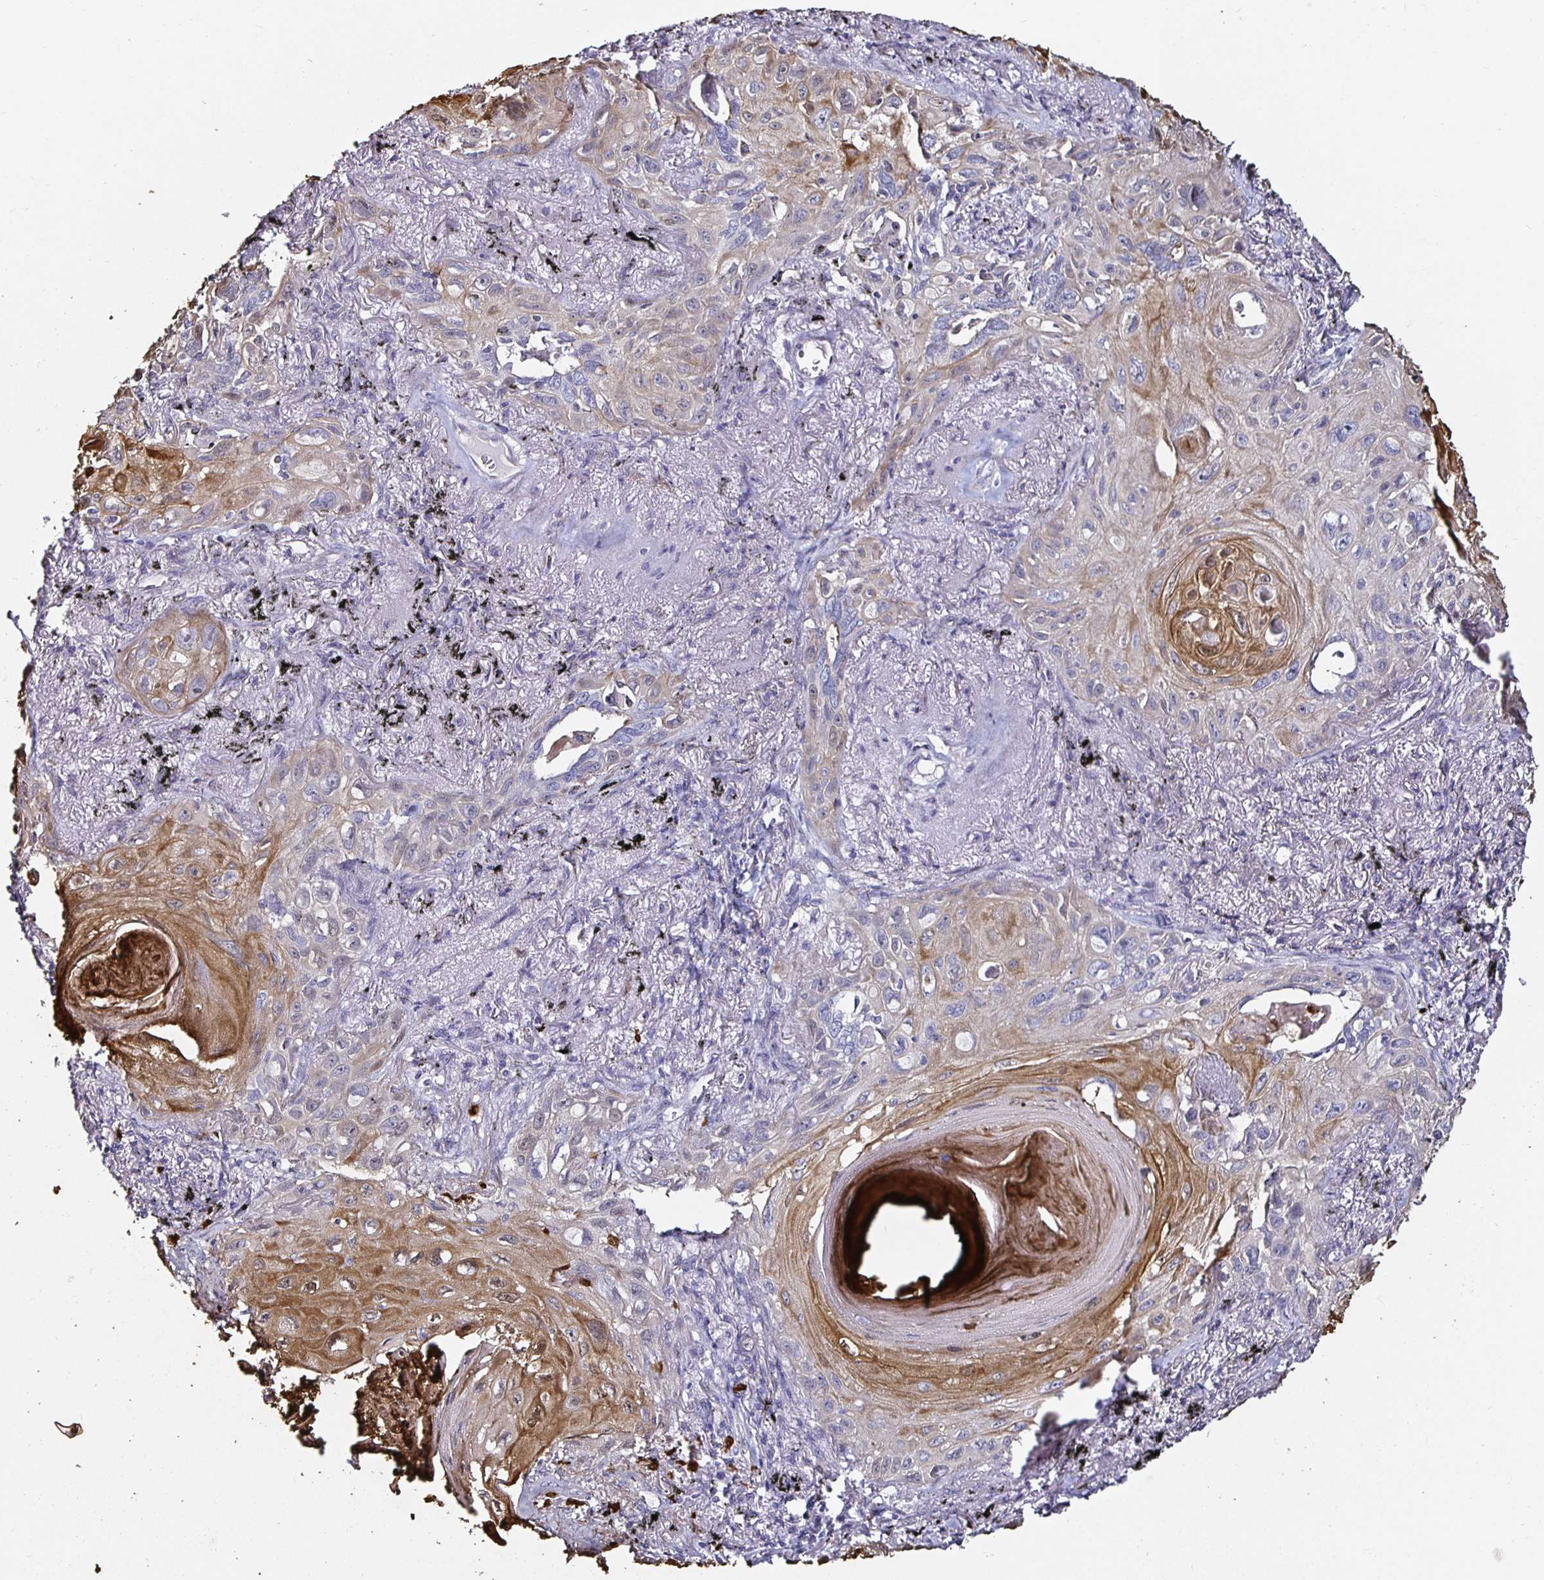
{"staining": {"intensity": "moderate", "quantity": "<25%", "location": "cytoplasmic/membranous"}, "tissue": "lung cancer", "cell_type": "Tumor cells", "image_type": "cancer", "snomed": [{"axis": "morphology", "description": "Squamous cell carcinoma, NOS"}, {"axis": "topography", "description": "Lung"}], "caption": "The histopathology image reveals immunohistochemical staining of lung cancer. There is moderate cytoplasmic/membranous staining is appreciated in approximately <25% of tumor cells.", "gene": "TLR4", "patient": {"sex": "male", "age": 79}}